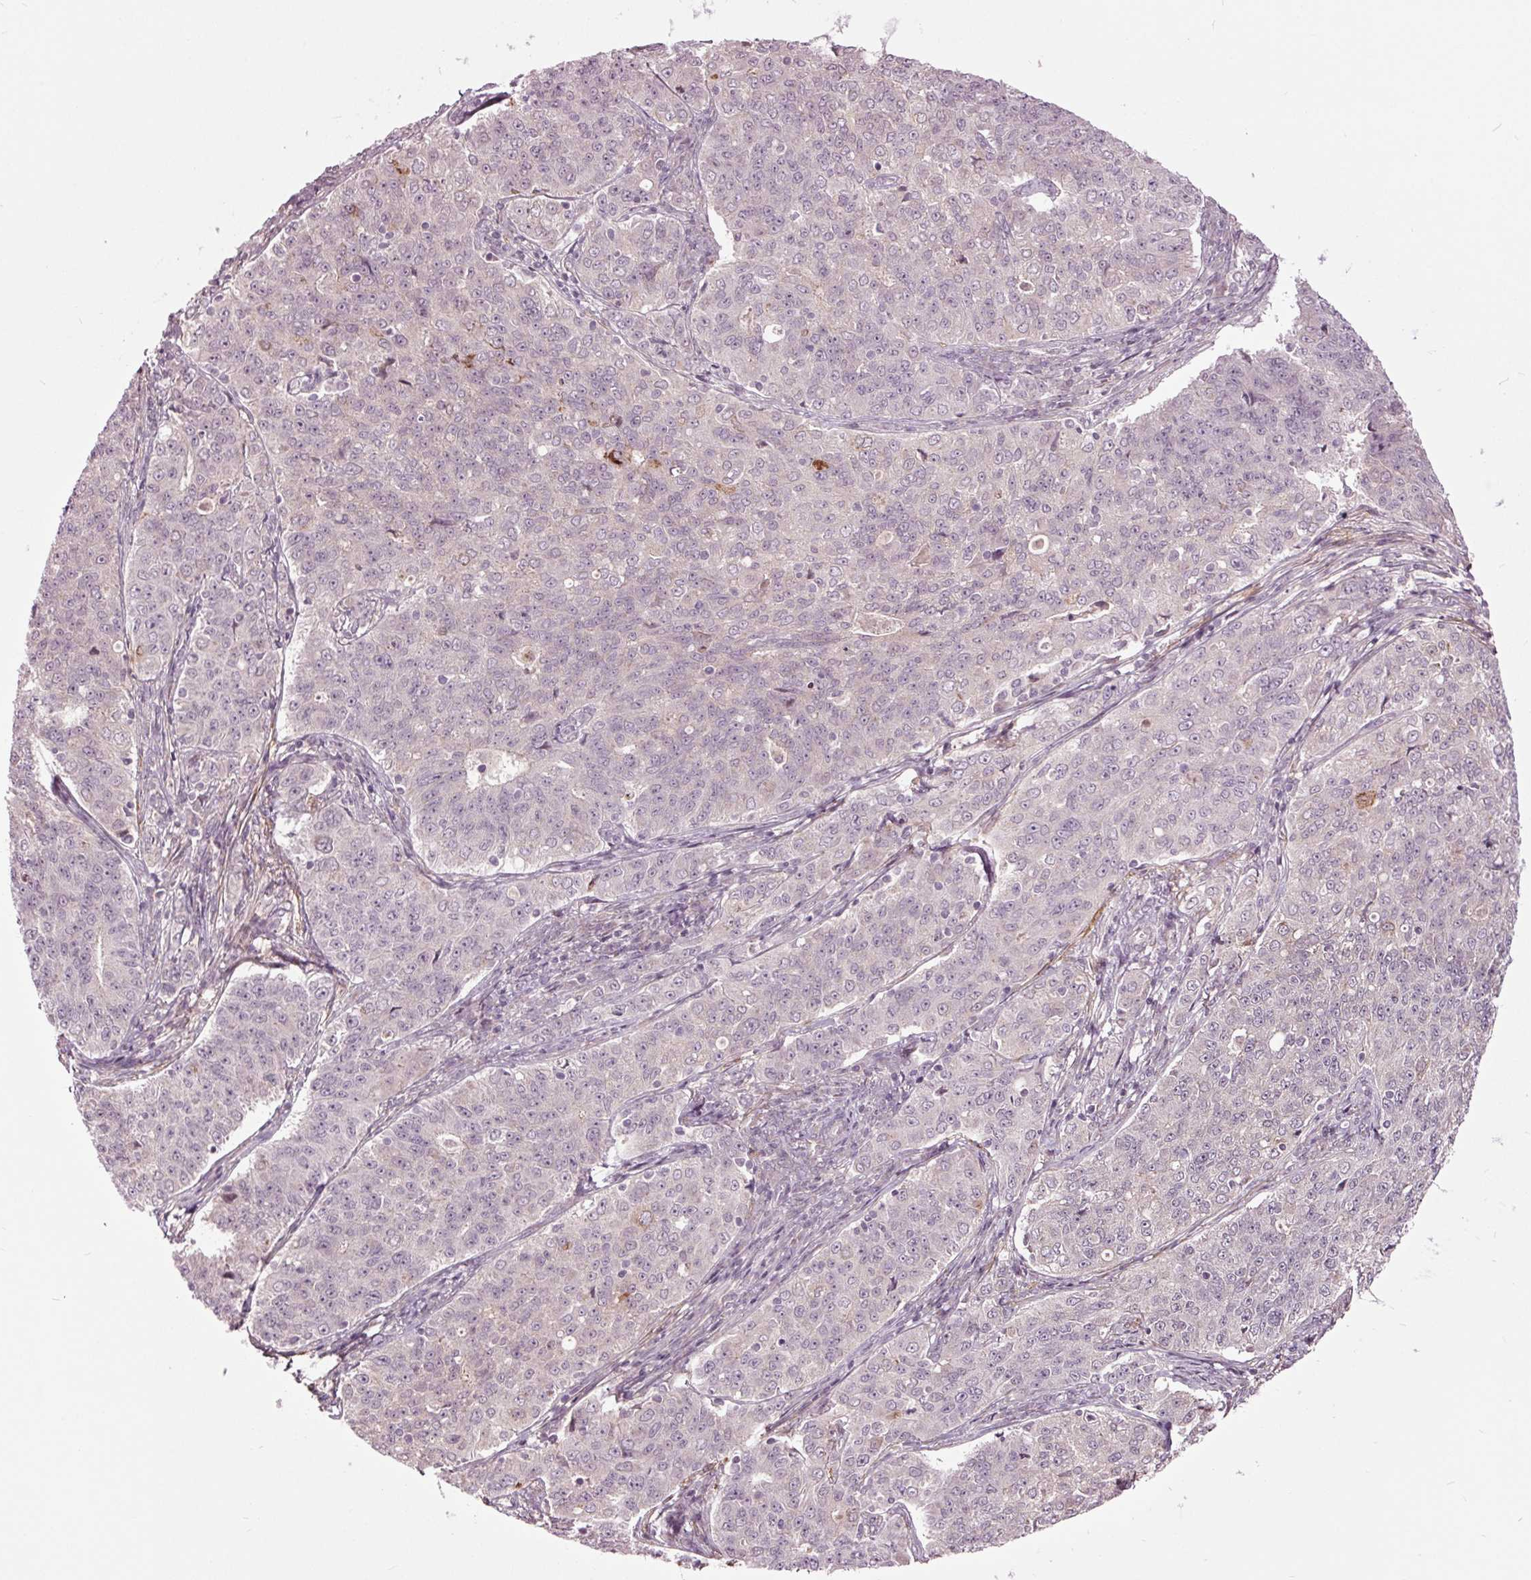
{"staining": {"intensity": "negative", "quantity": "none", "location": "none"}, "tissue": "endometrial cancer", "cell_type": "Tumor cells", "image_type": "cancer", "snomed": [{"axis": "morphology", "description": "Adenocarcinoma, NOS"}, {"axis": "topography", "description": "Endometrium"}], "caption": "The immunohistochemistry (IHC) image has no significant expression in tumor cells of adenocarcinoma (endometrial) tissue.", "gene": "HAUS5", "patient": {"sex": "female", "age": 43}}